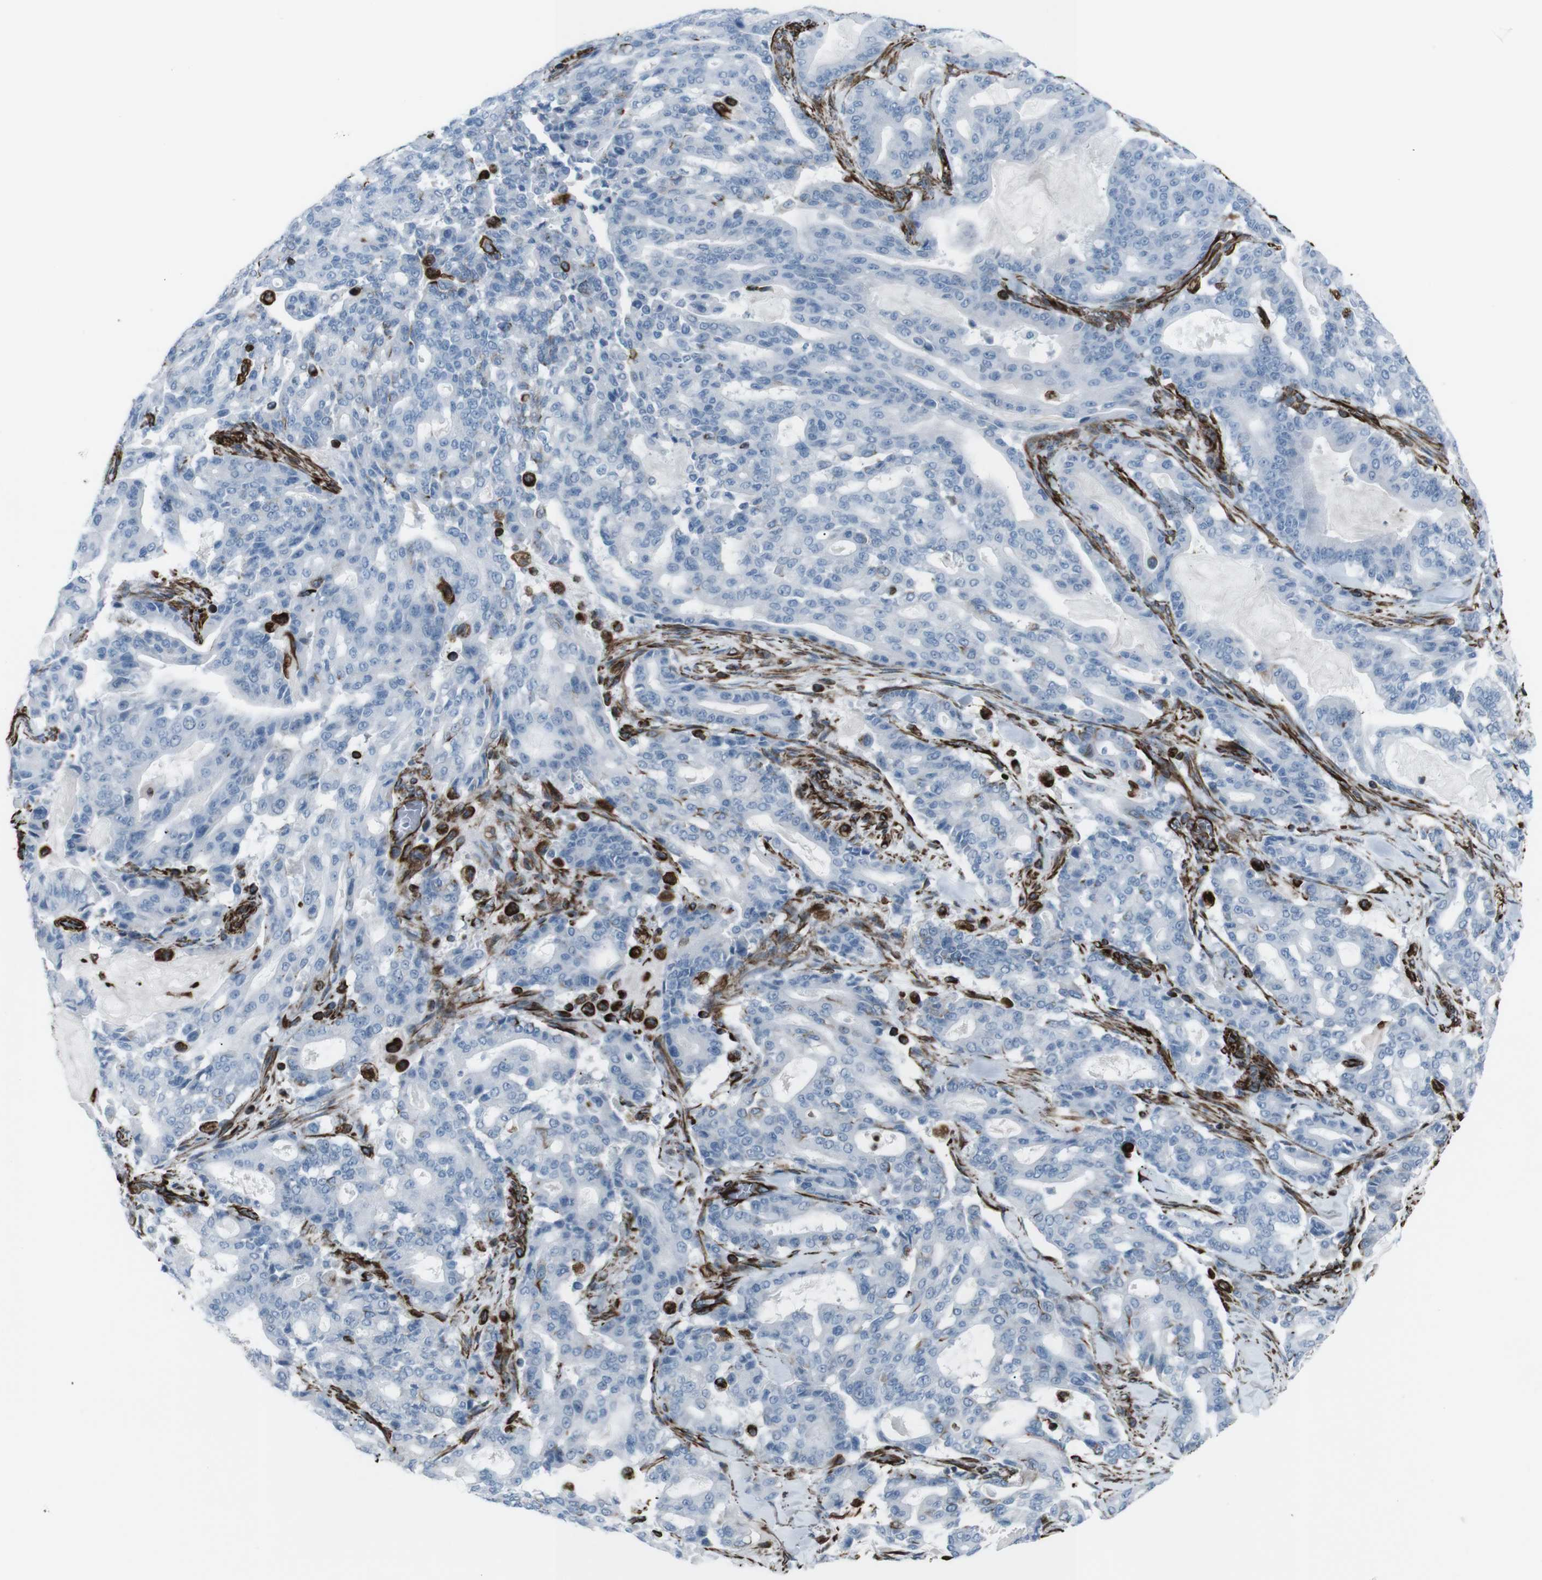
{"staining": {"intensity": "negative", "quantity": "none", "location": "none"}, "tissue": "pancreatic cancer", "cell_type": "Tumor cells", "image_type": "cancer", "snomed": [{"axis": "morphology", "description": "Adenocarcinoma, NOS"}, {"axis": "topography", "description": "Pancreas"}], "caption": "A photomicrograph of human pancreatic cancer (adenocarcinoma) is negative for staining in tumor cells.", "gene": "ZDHHC6", "patient": {"sex": "male", "age": 63}}